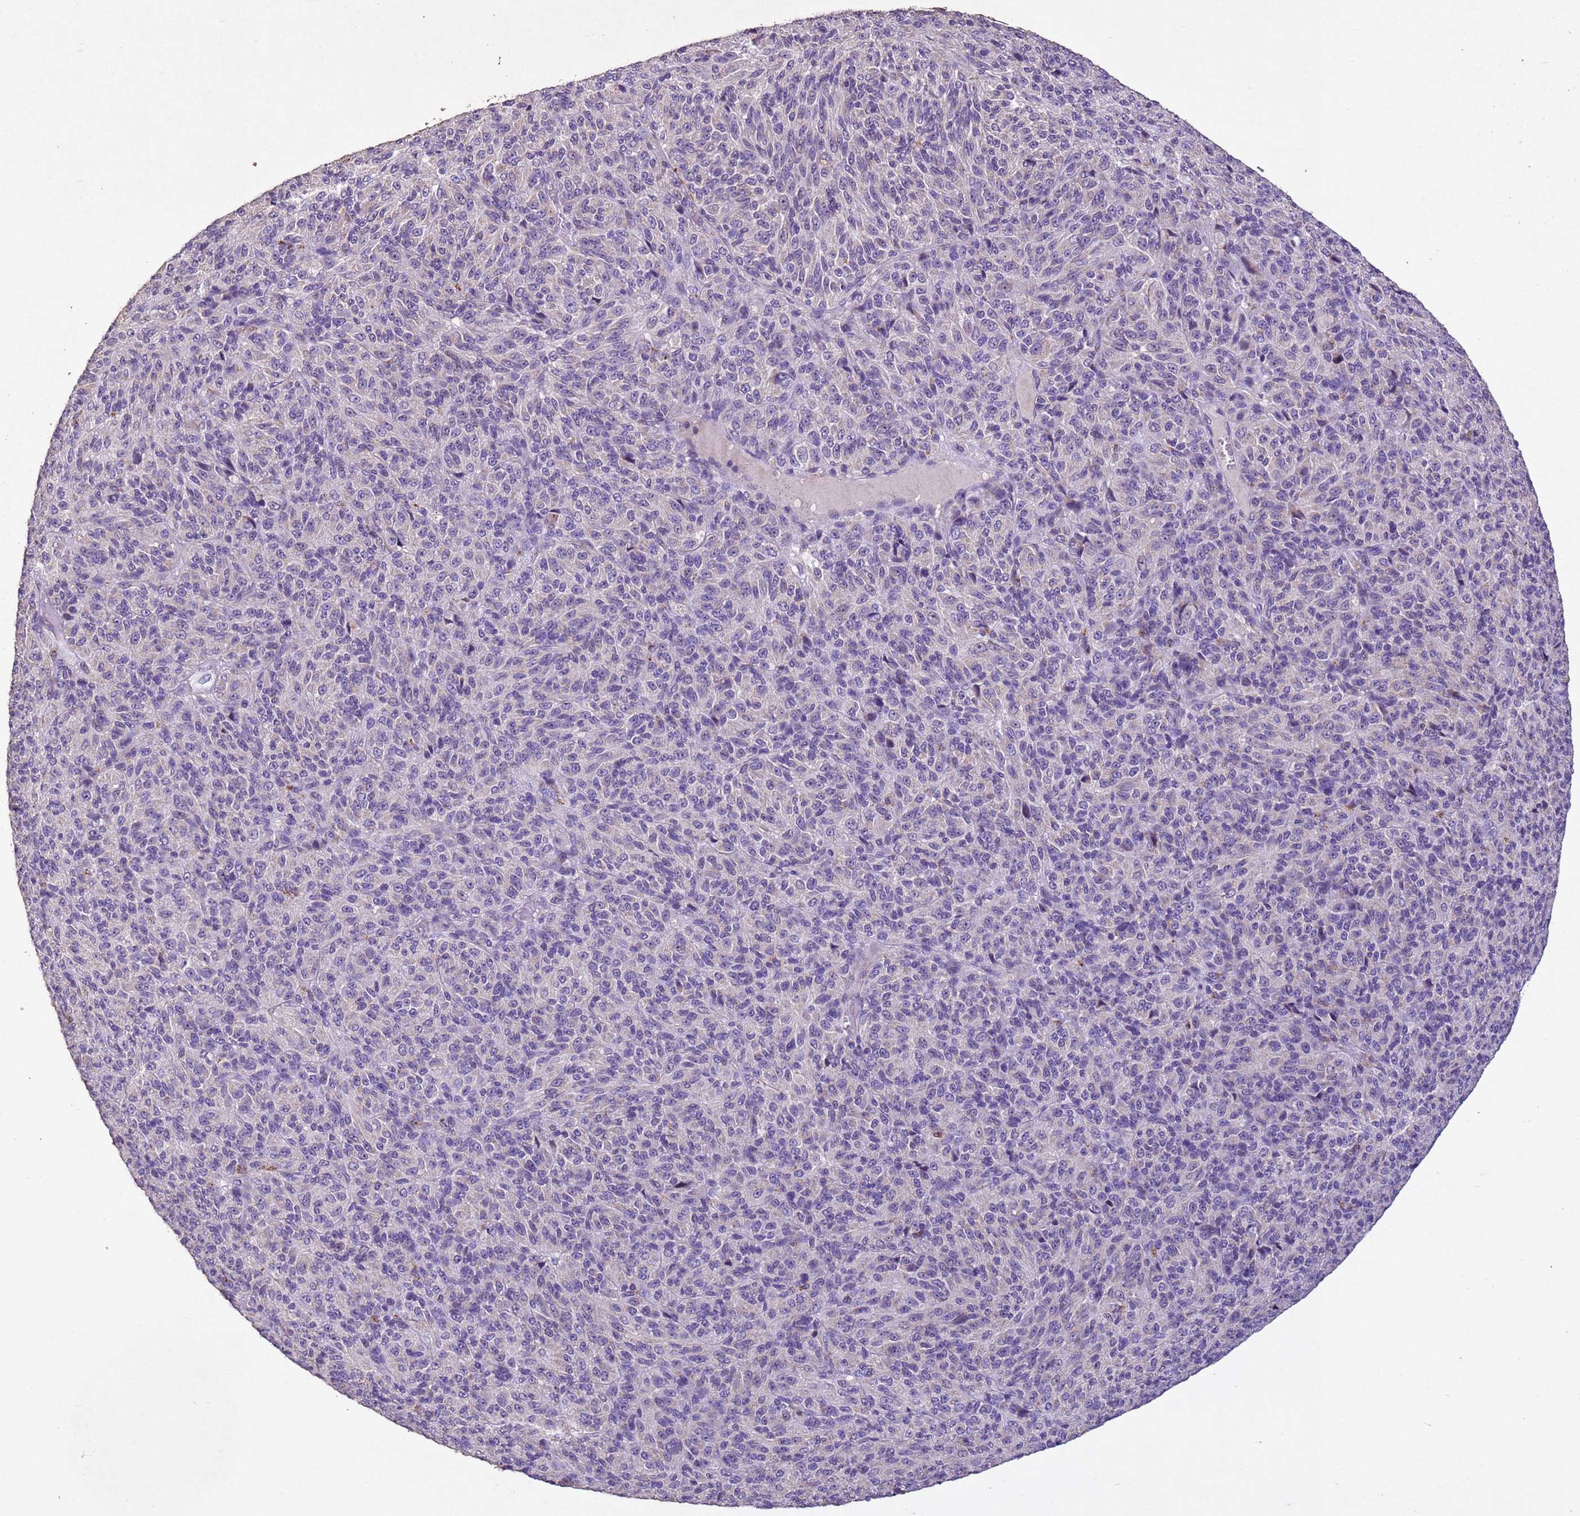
{"staining": {"intensity": "negative", "quantity": "none", "location": "none"}, "tissue": "melanoma", "cell_type": "Tumor cells", "image_type": "cancer", "snomed": [{"axis": "morphology", "description": "Malignant melanoma, Metastatic site"}, {"axis": "topography", "description": "Brain"}], "caption": "High power microscopy photomicrograph of an immunohistochemistry micrograph of malignant melanoma (metastatic site), revealing no significant positivity in tumor cells.", "gene": "NLRP11", "patient": {"sex": "female", "age": 56}}